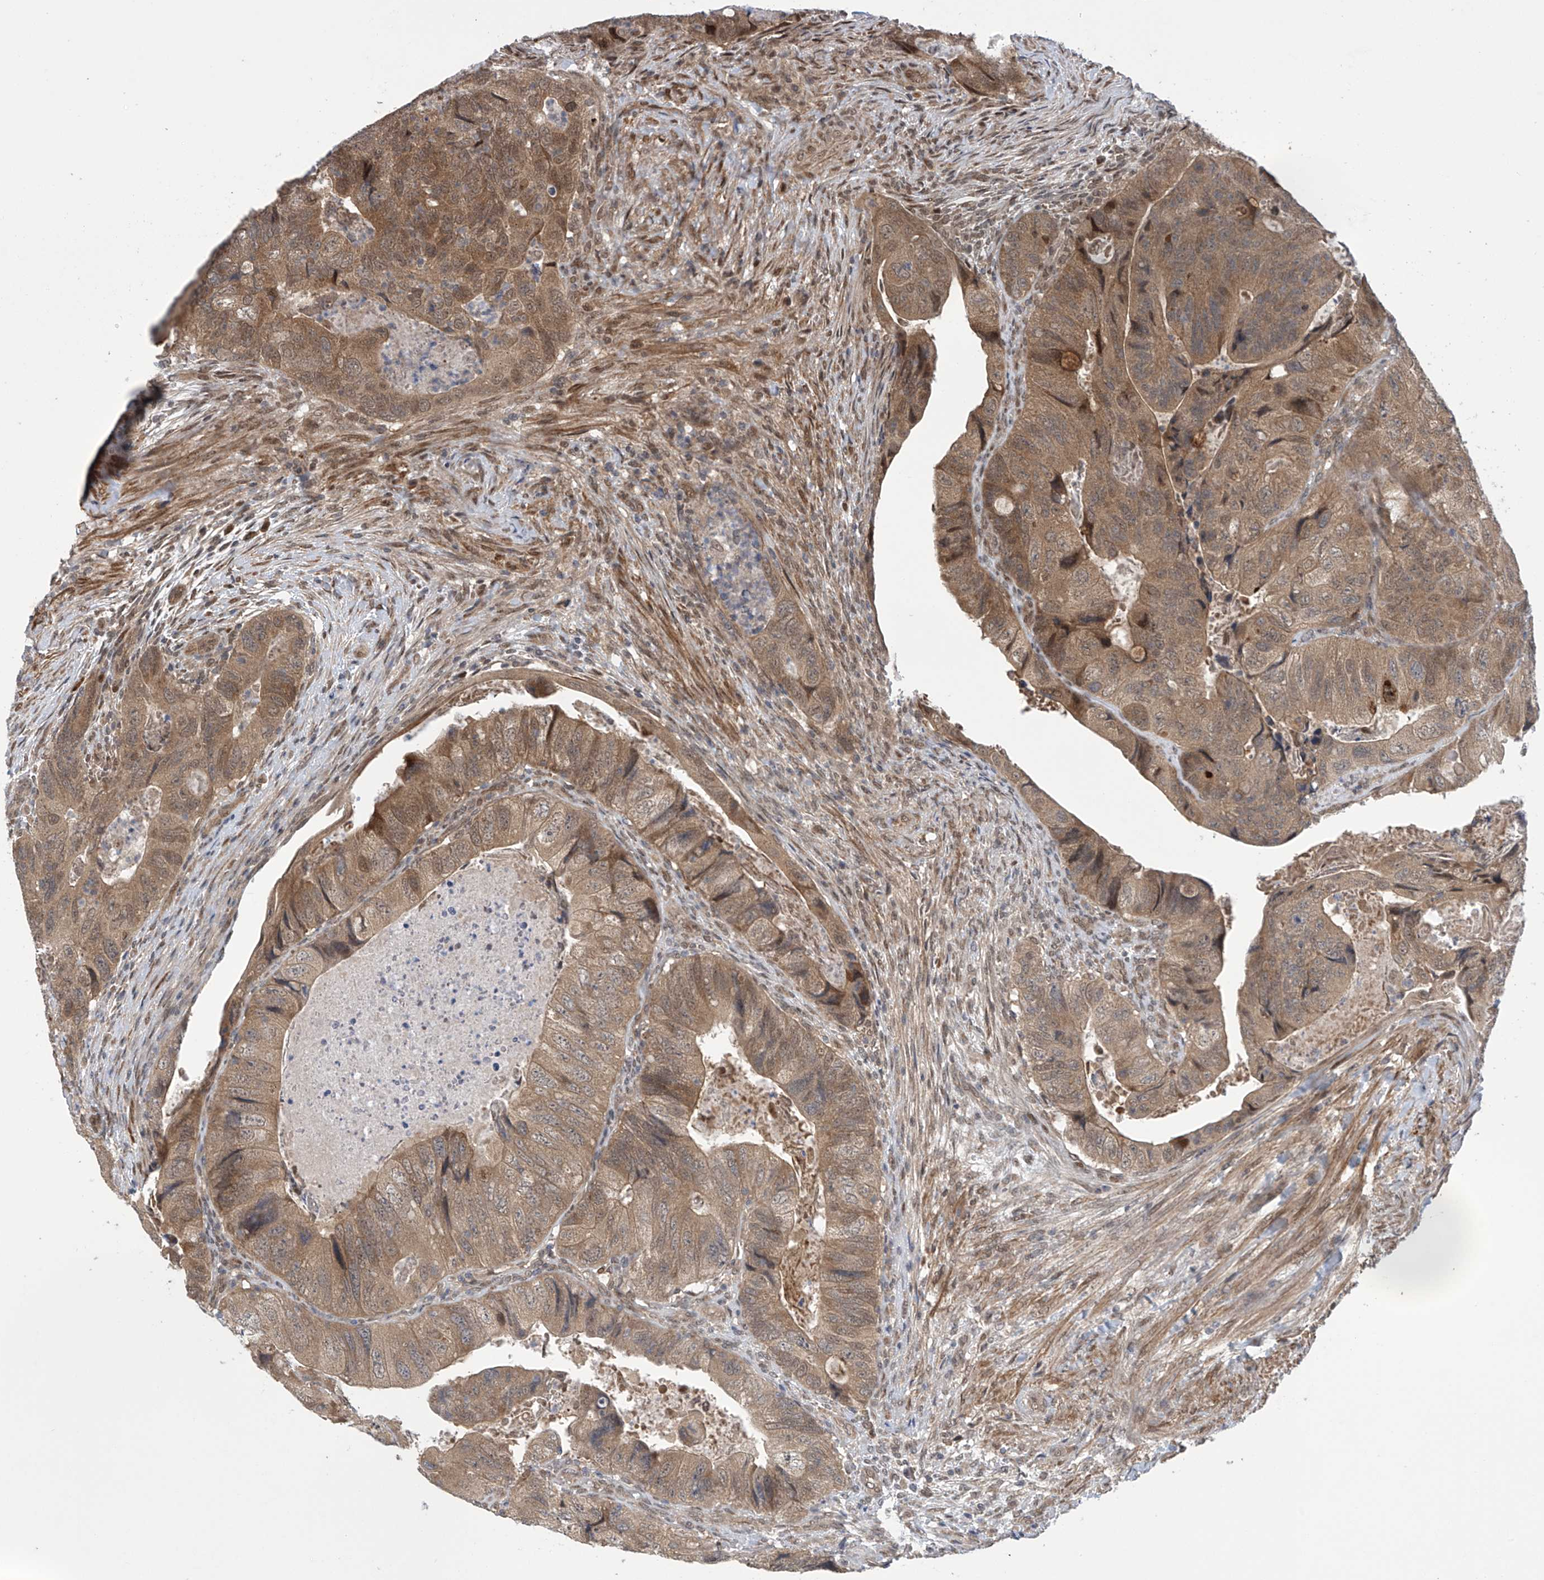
{"staining": {"intensity": "moderate", "quantity": ">75%", "location": "cytoplasmic/membranous,nuclear"}, "tissue": "colorectal cancer", "cell_type": "Tumor cells", "image_type": "cancer", "snomed": [{"axis": "morphology", "description": "Adenocarcinoma, NOS"}, {"axis": "topography", "description": "Rectum"}], "caption": "Protein analysis of adenocarcinoma (colorectal) tissue shows moderate cytoplasmic/membranous and nuclear staining in approximately >75% of tumor cells.", "gene": "ABHD13", "patient": {"sex": "male", "age": 63}}